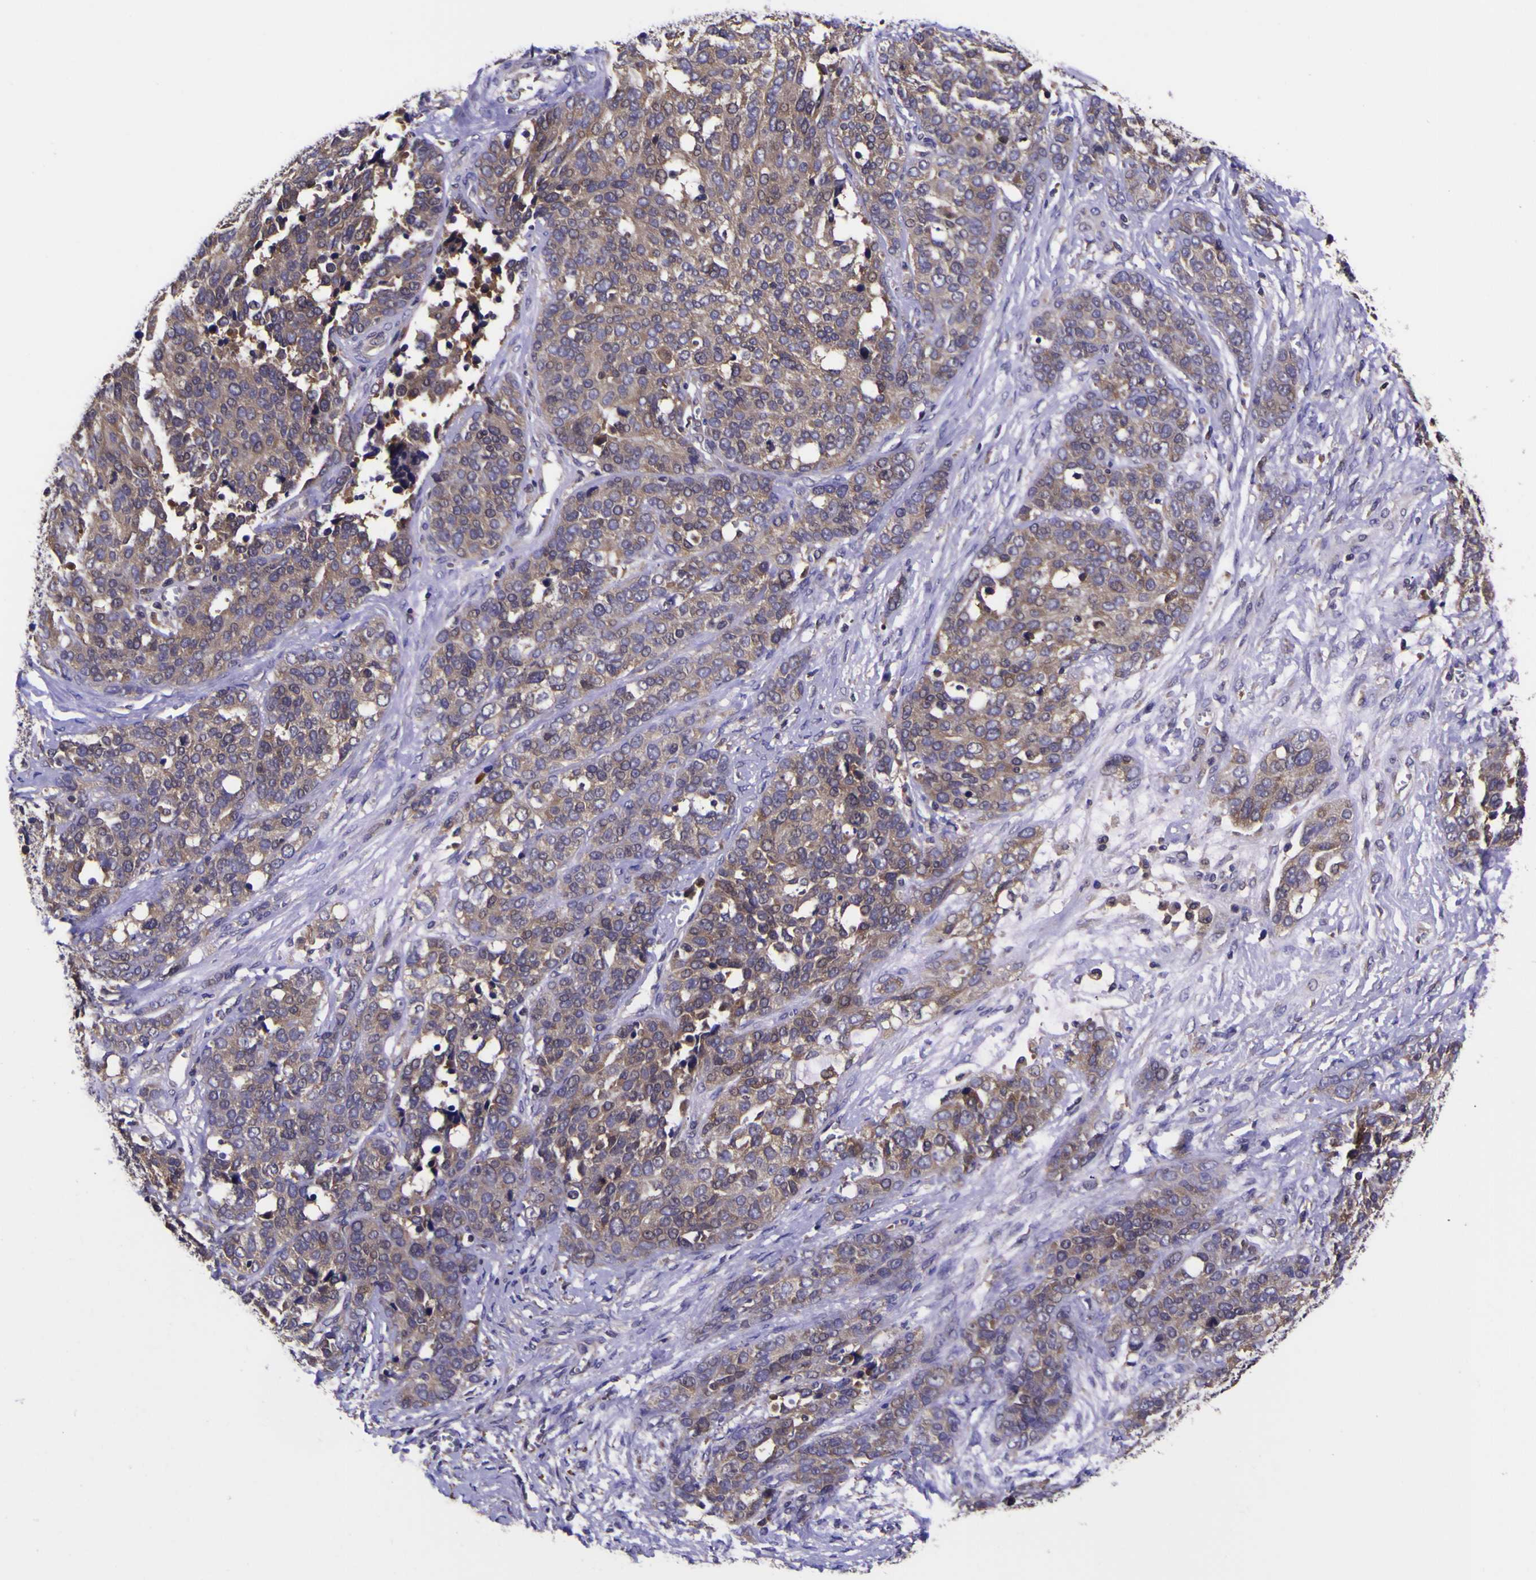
{"staining": {"intensity": "negative", "quantity": "none", "location": "none"}, "tissue": "ovarian cancer", "cell_type": "Tumor cells", "image_type": "cancer", "snomed": [{"axis": "morphology", "description": "Cystadenocarcinoma, serous, NOS"}, {"axis": "topography", "description": "Ovary"}], "caption": "Immunohistochemistry histopathology image of neoplastic tissue: human serous cystadenocarcinoma (ovarian) stained with DAB displays no significant protein staining in tumor cells.", "gene": "MAPK14", "patient": {"sex": "female", "age": 44}}